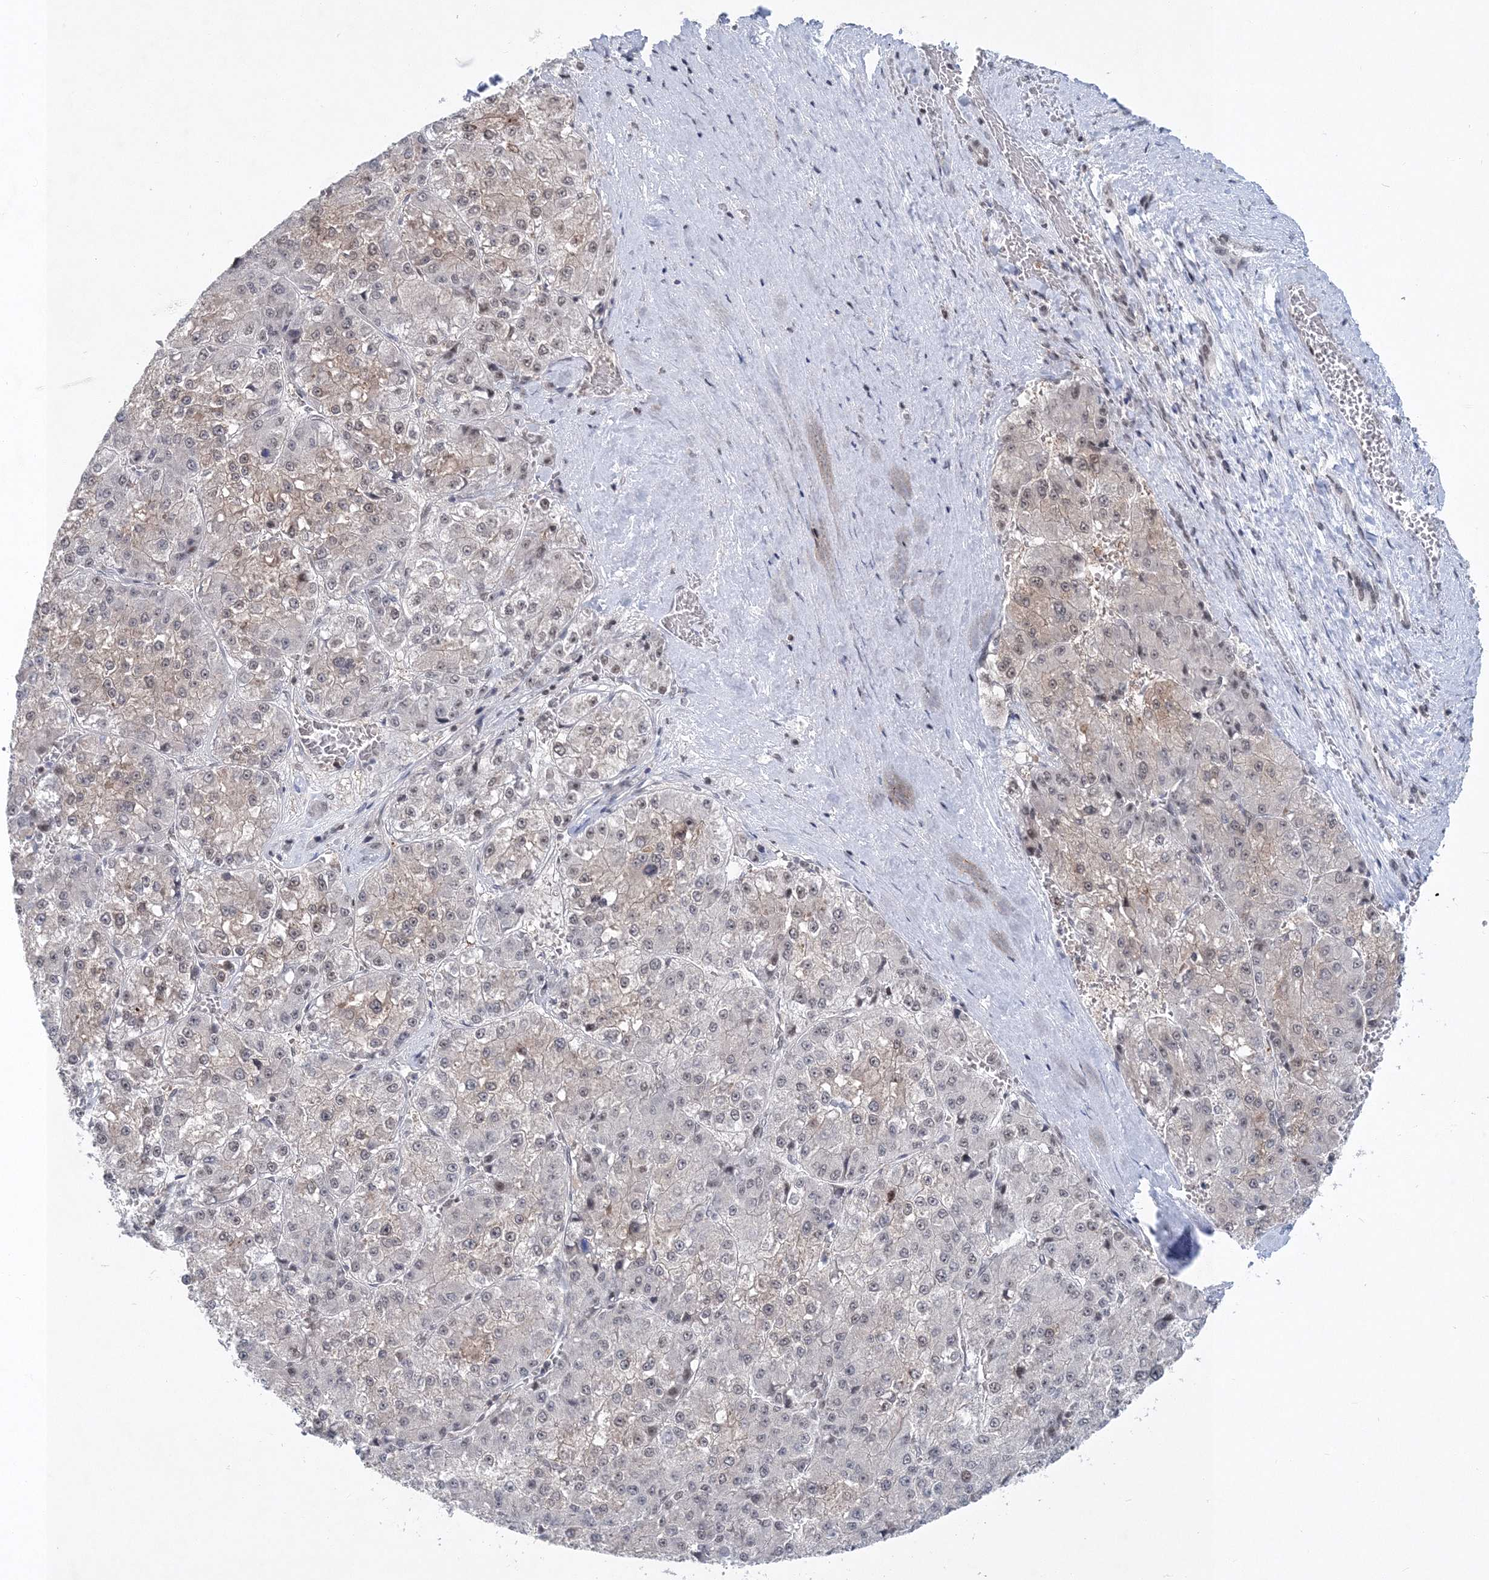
{"staining": {"intensity": "weak", "quantity": "25%-75%", "location": "nuclear"}, "tissue": "liver cancer", "cell_type": "Tumor cells", "image_type": "cancer", "snomed": [{"axis": "morphology", "description": "Carcinoma, Hepatocellular, NOS"}, {"axis": "topography", "description": "Liver"}], "caption": "Liver cancer stained with immunohistochemistry (IHC) displays weak nuclear positivity in about 25%-75% of tumor cells.", "gene": "PDS5A", "patient": {"sex": "female", "age": 73}}